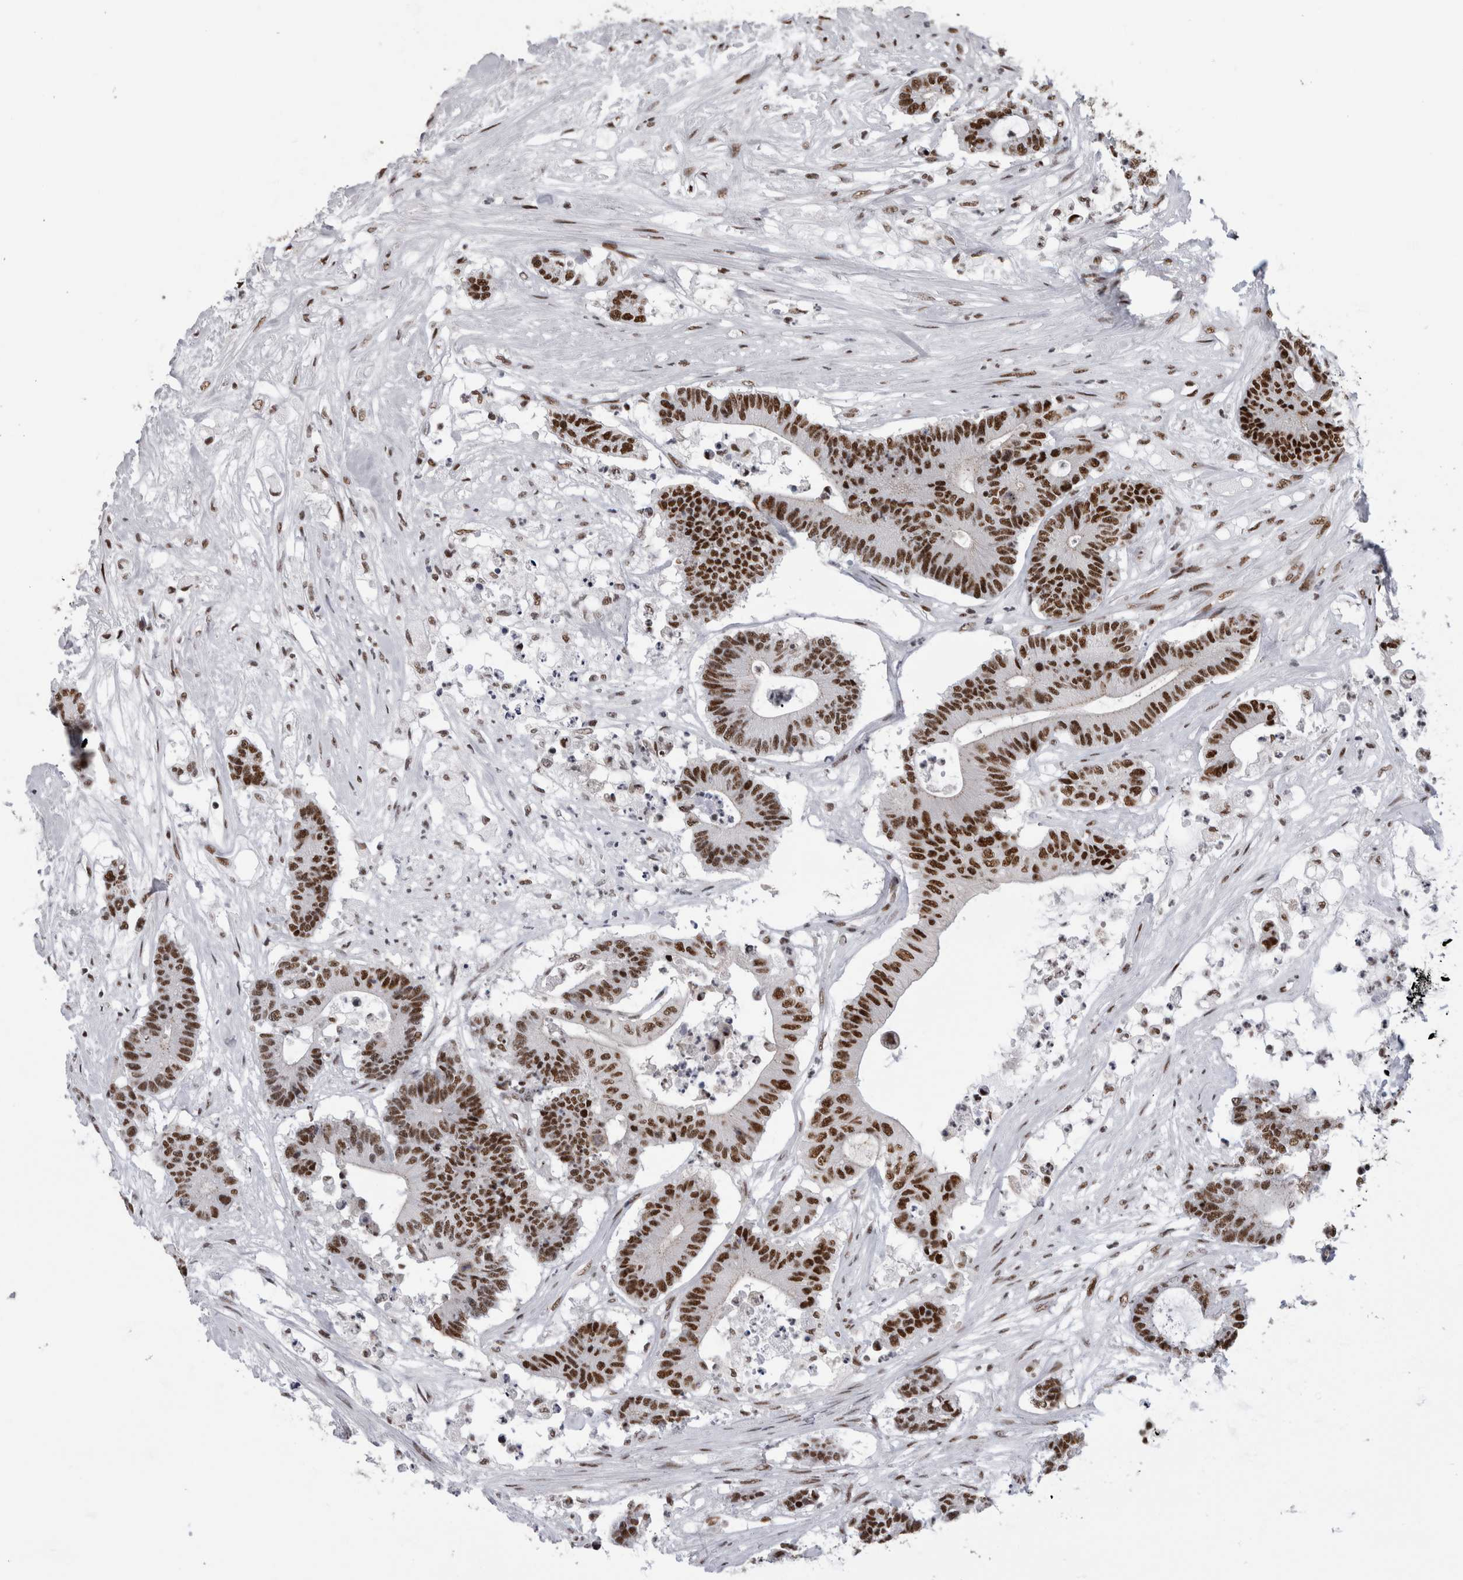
{"staining": {"intensity": "strong", "quantity": ">75%", "location": "nuclear"}, "tissue": "colorectal cancer", "cell_type": "Tumor cells", "image_type": "cancer", "snomed": [{"axis": "morphology", "description": "Adenocarcinoma, NOS"}, {"axis": "topography", "description": "Colon"}], "caption": "Approximately >75% of tumor cells in colorectal adenocarcinoma display strong nuclear protein expression as visualized by brown immunohistochemical staining.", "gene": "CDK11A", "patient": {"sex": "female", "age": 84}}